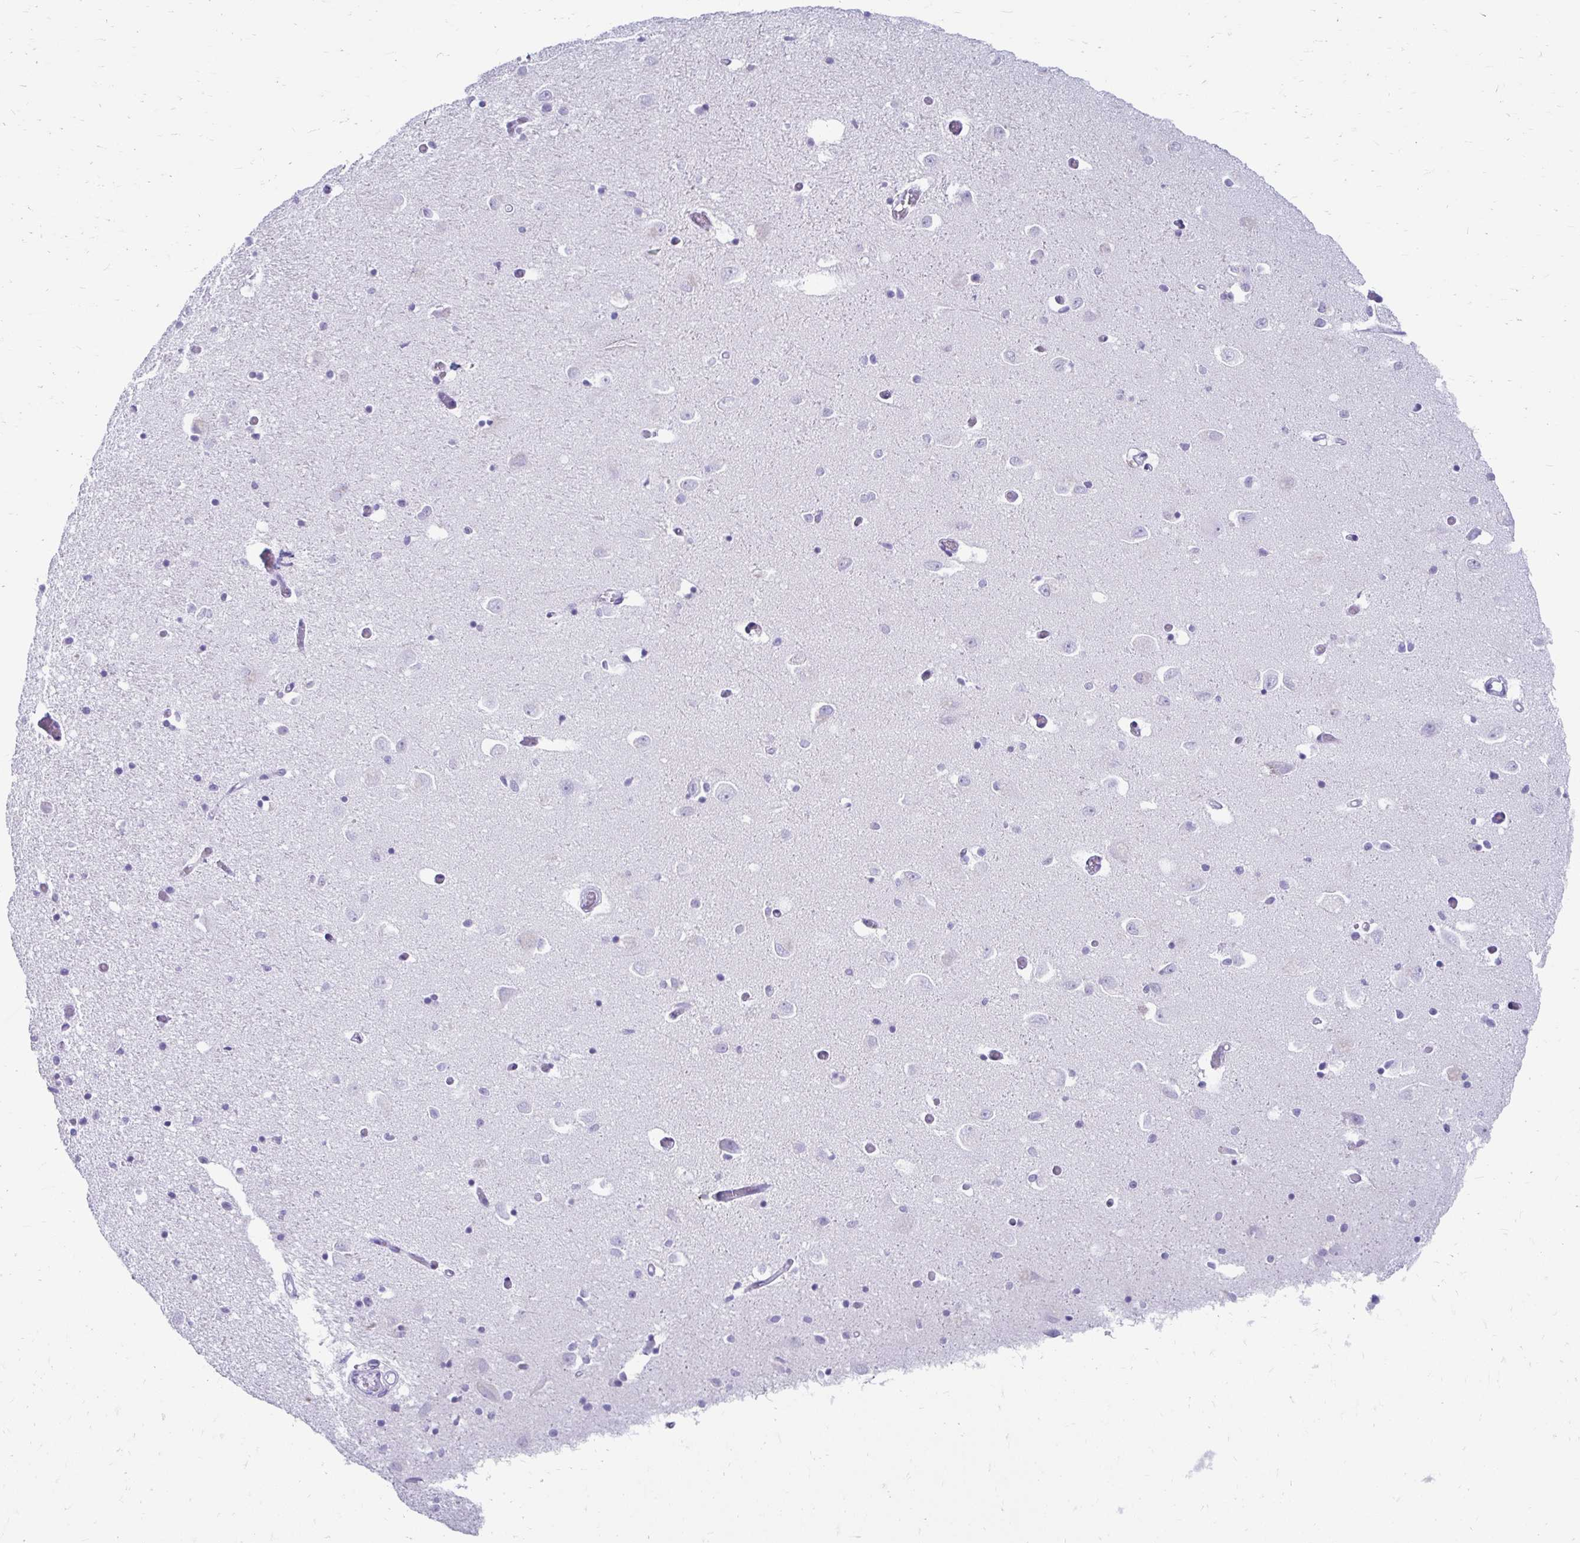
{"staining": {"intensity": "negative", "quantity": "none", "location": "none"}, "tissue": "caudate", "cell_type": "Glial cells", "image_type": "normal", "snomed": [{"axis": "morphology", "description": "Normal tissue, NOS"}, {"axis": "topography", "description": "Lateral ventricle wall"}, {"axis": "topography", "description": "Hippocampus"}], "caption": "This is a image of immunohistochemistry staining of benign caudate, which shows no expression in glial cells. (IHC, brightfield microscopy, high magnification).", "gene": "CST6", "patient": {"sex": "female", "age": 63}}